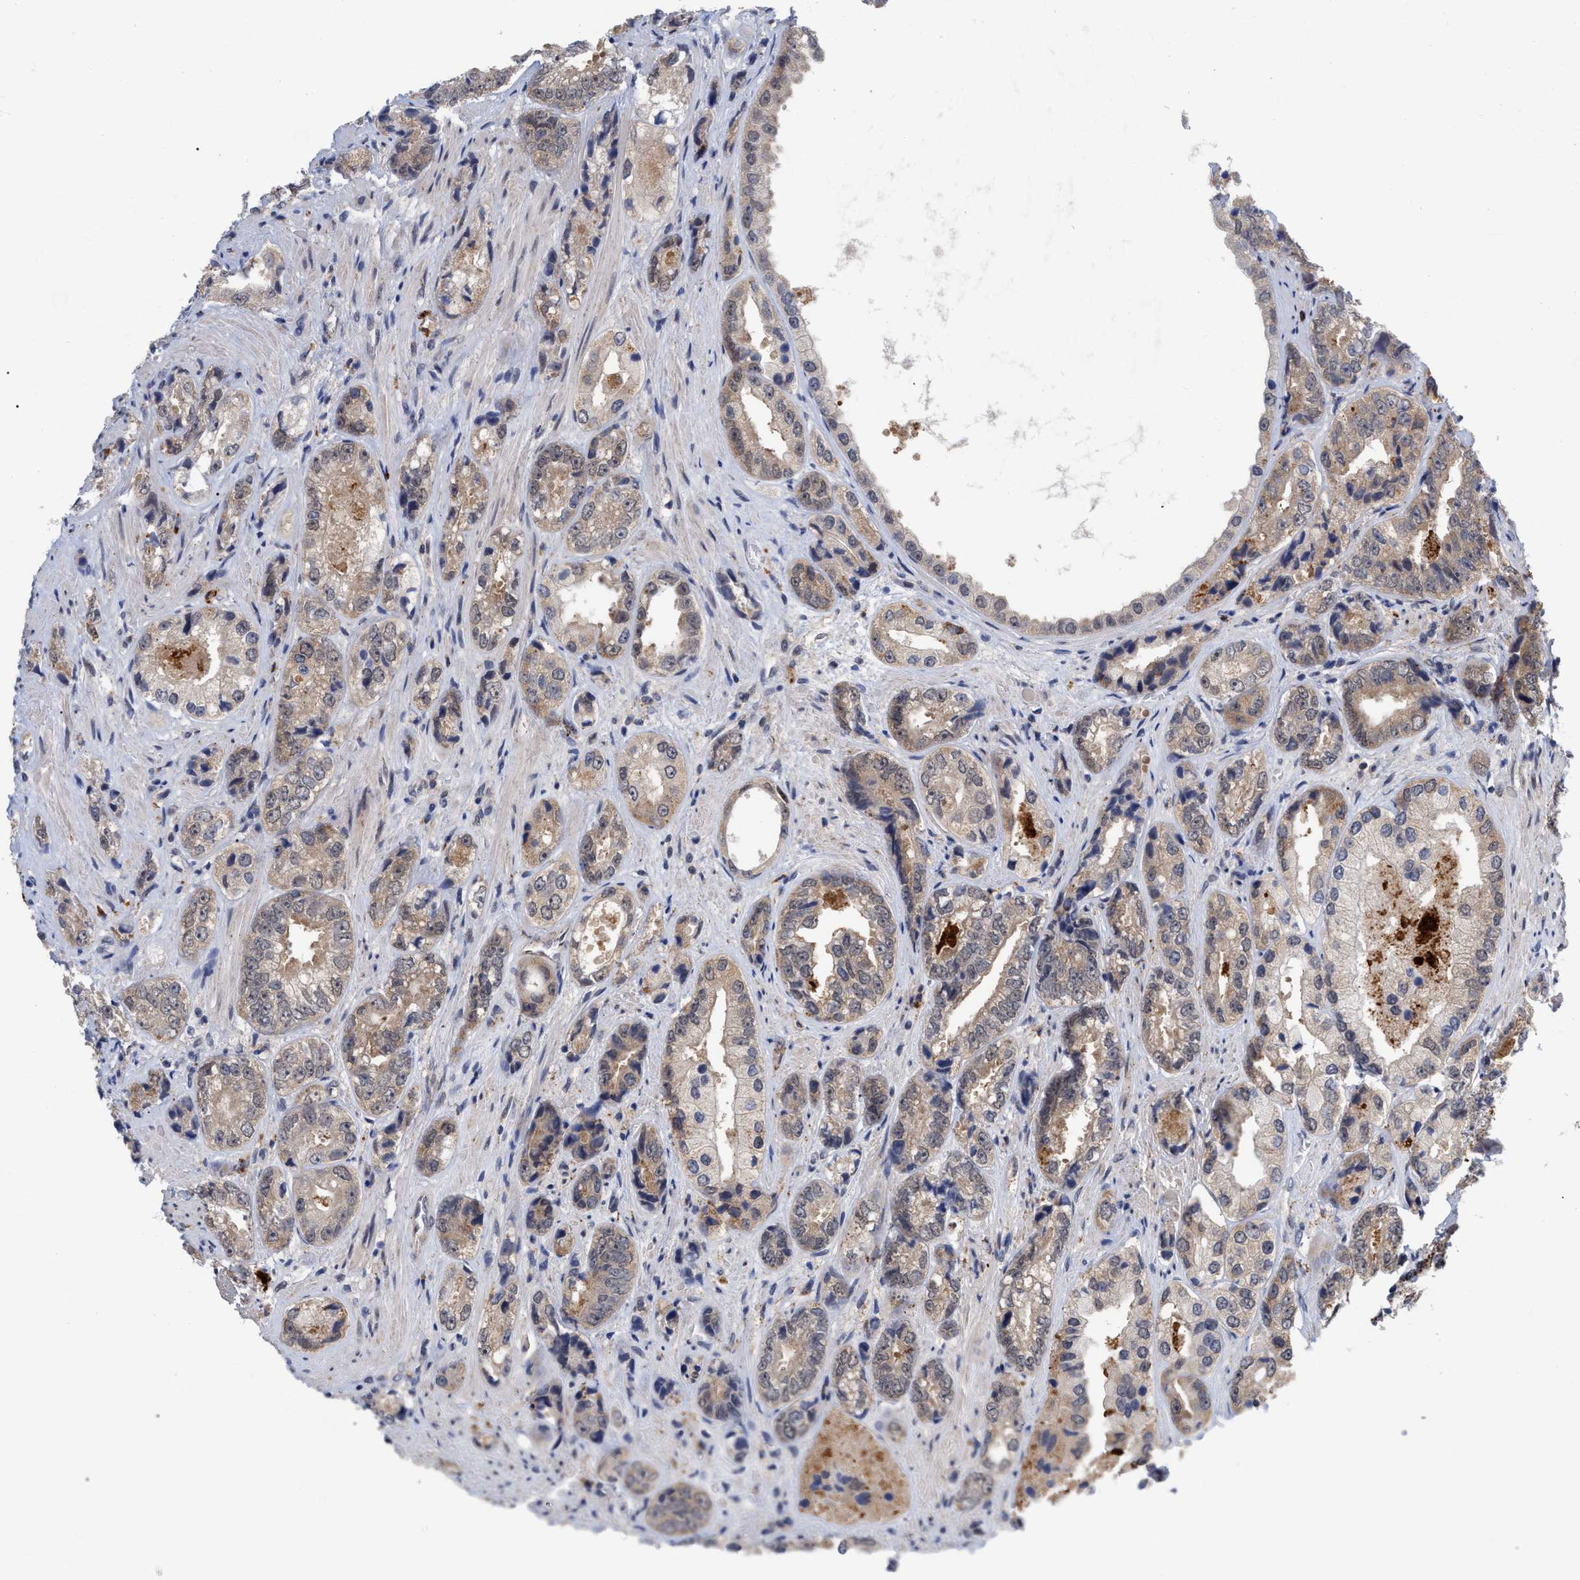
{"staining": {"intensity": "weak", "quantity": "25%-75%", "location": "cytoplasmic/membranous"}, "tissue": "prostate cancer", "cell_type": "Tumor cells", "image_type": "cancer", "snomed": [{"axis": "morphology", "description": "Adenocarcinoma, High grade"}, {"axis": "topography", "description": "Prostate"}], "caption": "This micrograph reveals prostate cancer stained with immunohistochemistry to label a protein in brown. The cytoplasmic/membranous of tumor cells show weak positivity for the protein. Nuclei are counter-stained blue.", "gene": "UPF1", "patient": {"sex": "male", "age": 61}}